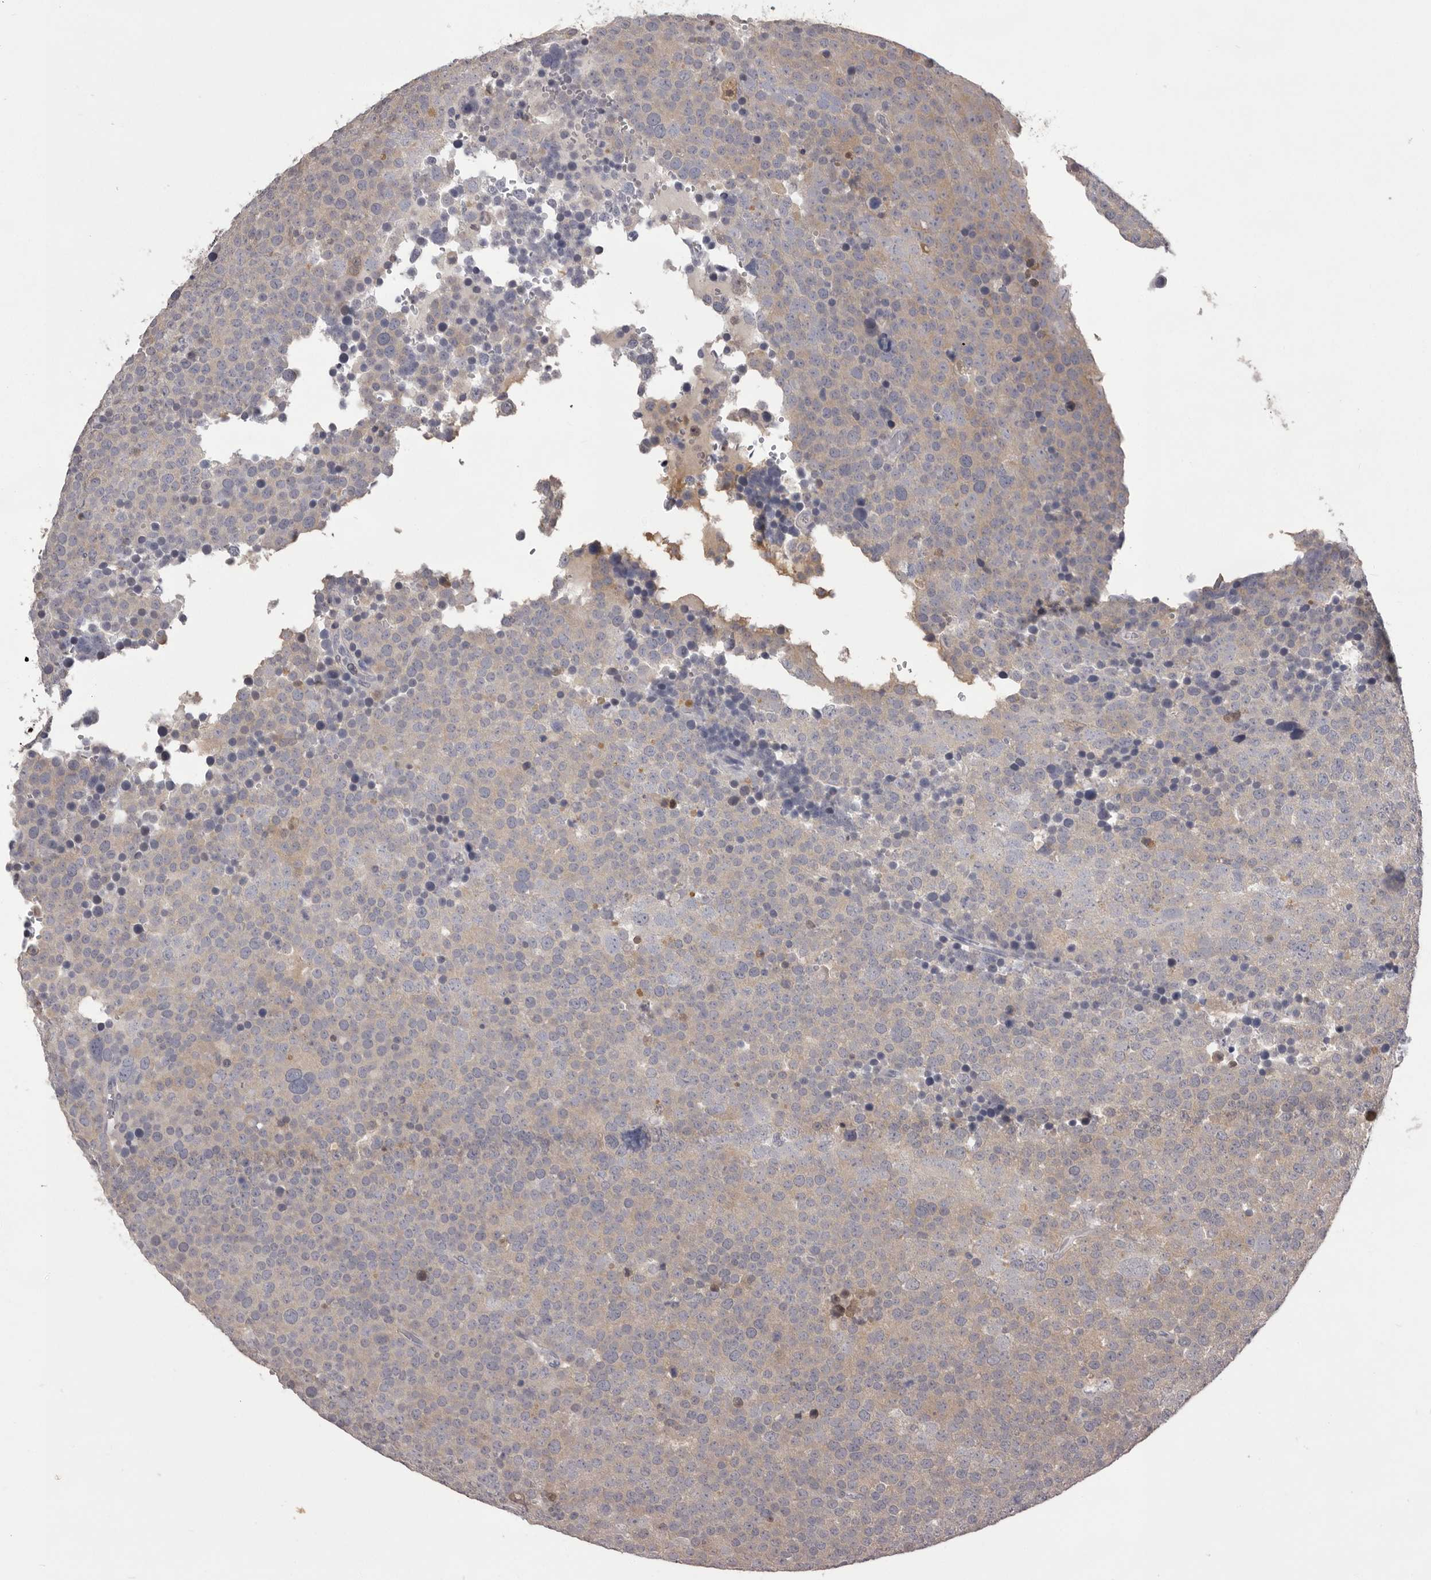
{"staining": {"intensity": "weak", "quantity": "<25%", "location": "cytoplasmic/membranous"}, "tissue": "testis cancer", "cell_type": "Tumor cells", "image_type": "cancer", "snomed": [{"axis": "morphology", "description": "Seminoma, NOS"}, {"axis": "topography", "description": "Testis"}], "caption": "Immunohistochemistry (IHC) of testis cancer (seminoma) displays no positivity in tumor cells.", "gene": "MDH1", "patient": {"sex": "male", "age": 71}}